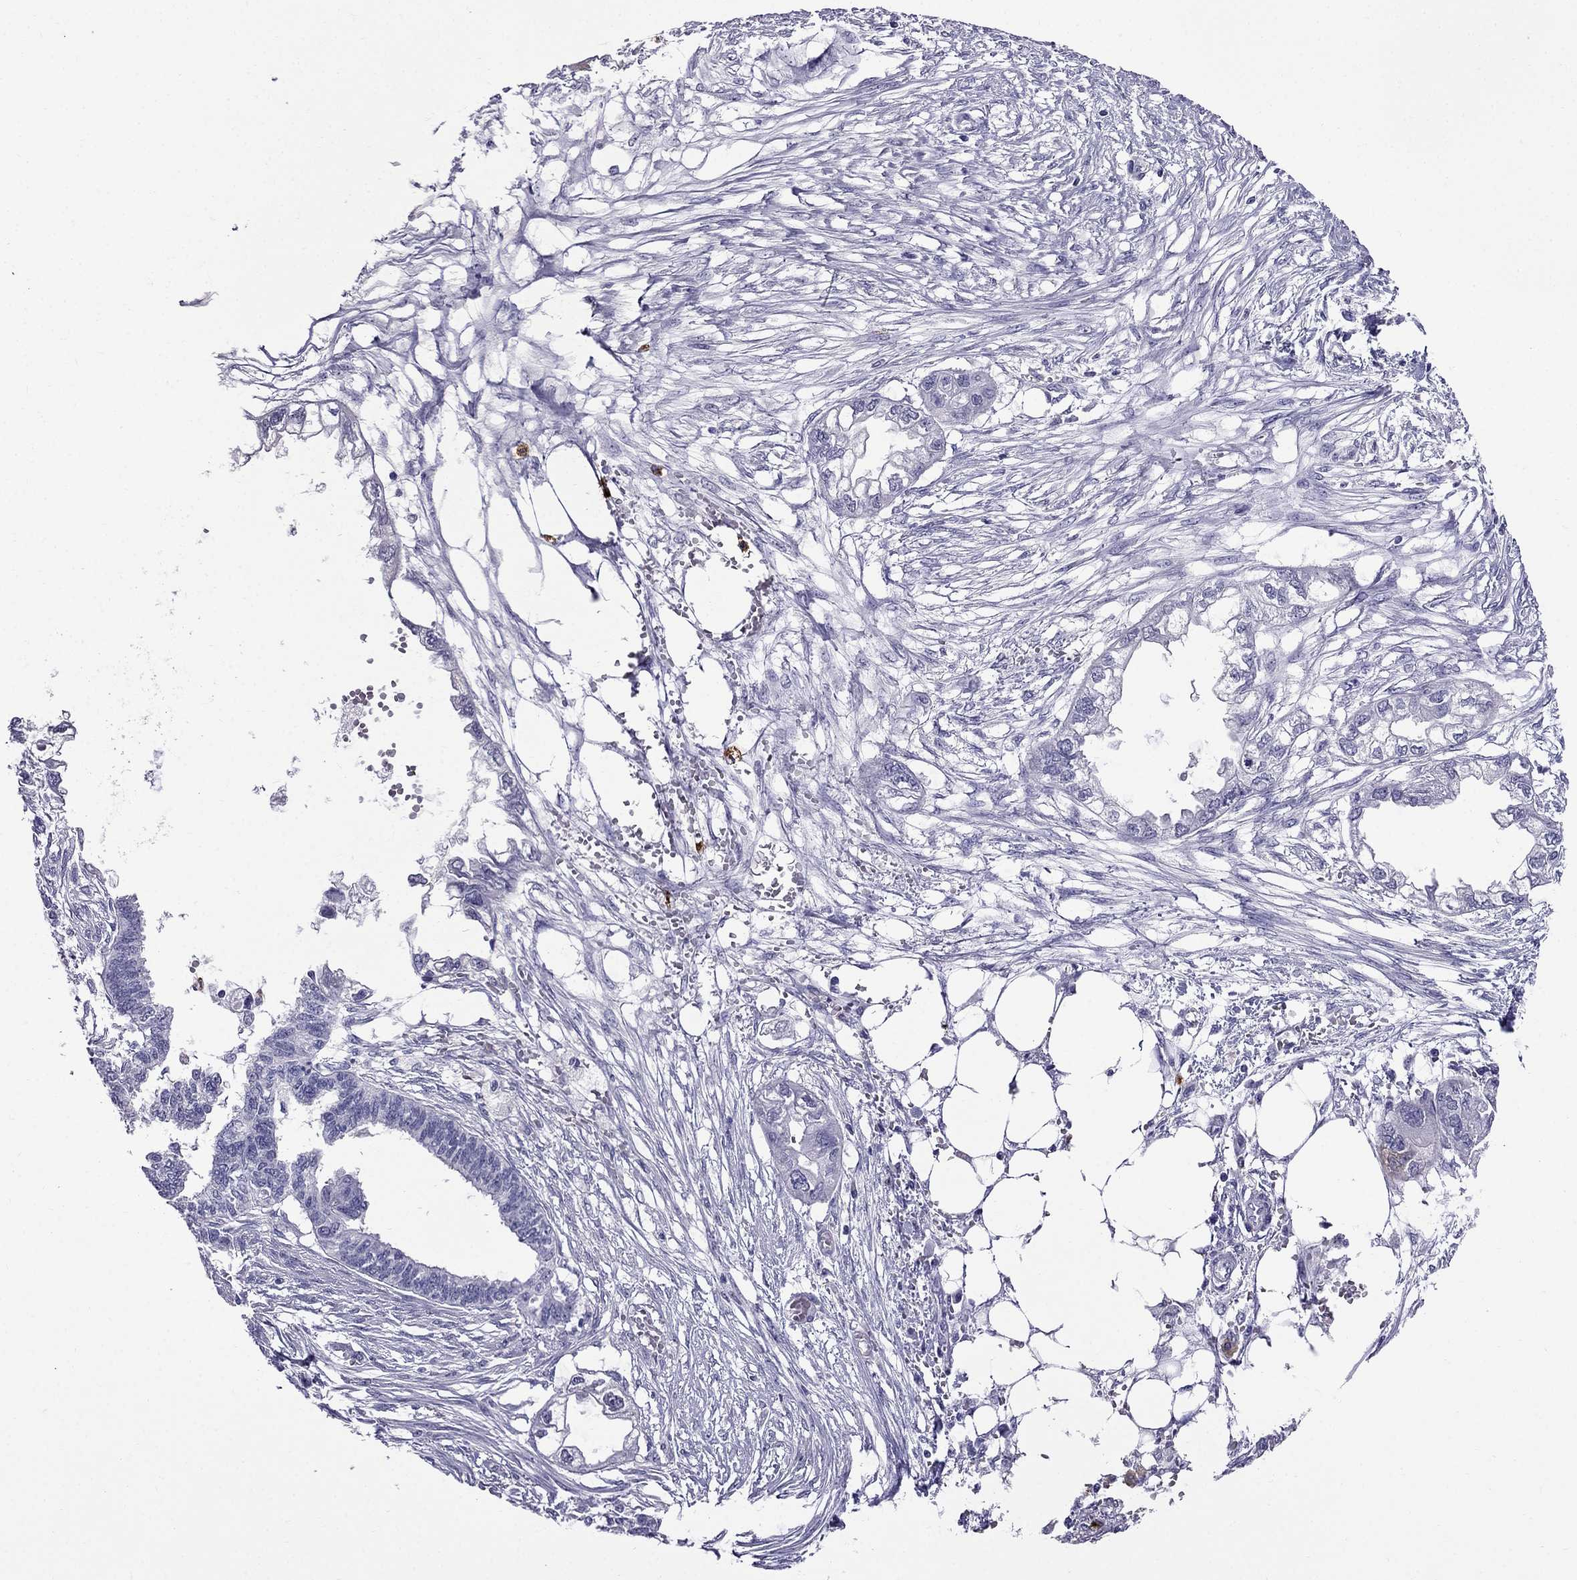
{"staining": {"intensity": "negative", "quantity": "none", "location": "none"}, "tissue": "endometrial cancer", "cell_type": "Tumor cells", "image_type": "cancer", "snomed": [{"axis": "morphology", "description": "Adenocarcinoma, NOS"}, {"axis": "morphology", "description": "Adenocarcinoma, metastatic, NOS"}, {"axis": "topography", "description": "Adipose tissue"}, {"axis": "topography", "description": "Endometrium"}], "caption": "A histopathology image of endometrial cancer stained for a protein exhibits no brown staining in tumor cells. (DAB (3,3'-diaminobenzidine) immunohistochemistry (IHC) with hematoxylin counter stain).", "gene": "OLFM4", "patient": {"sex": "female", "age": 67}}